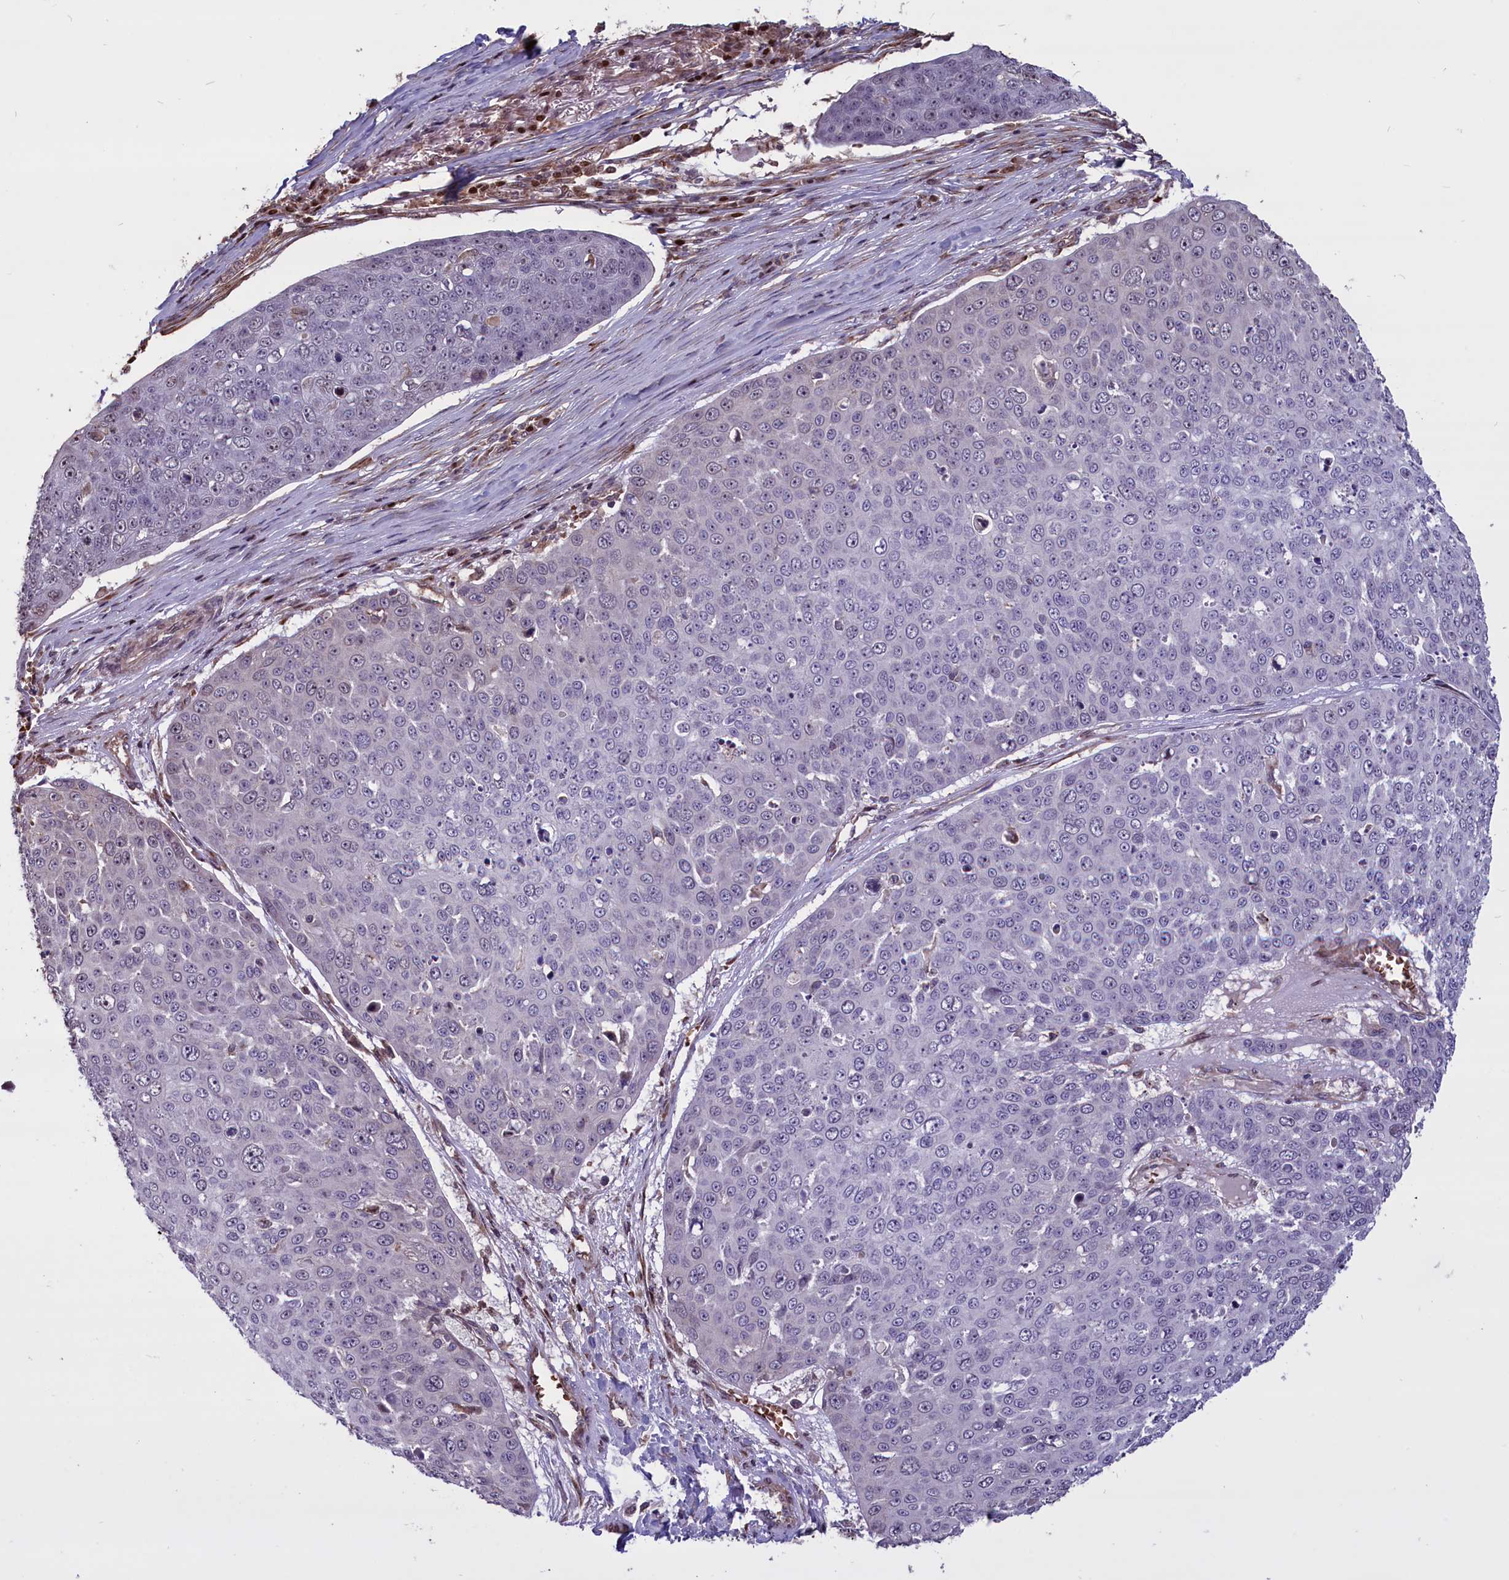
{"staining": {"intensity": "negative", "quantity": "none", "location": "none"}, "tissue": "skin cancer", "cell_type": "Tumor cells", "image_type": "cancer", "snomed": [{"axis": "morphology", "description": "Squamous cell carcinoma, NOS"}, {"axis": "topography", "description": "Skin"}], "caption": "Micrograph shows no significant protein expression in tumor cells of squamous cell carcinoma (skin).", "gene": "SHFL", "patient": {"sex": "male", "age": 71}}